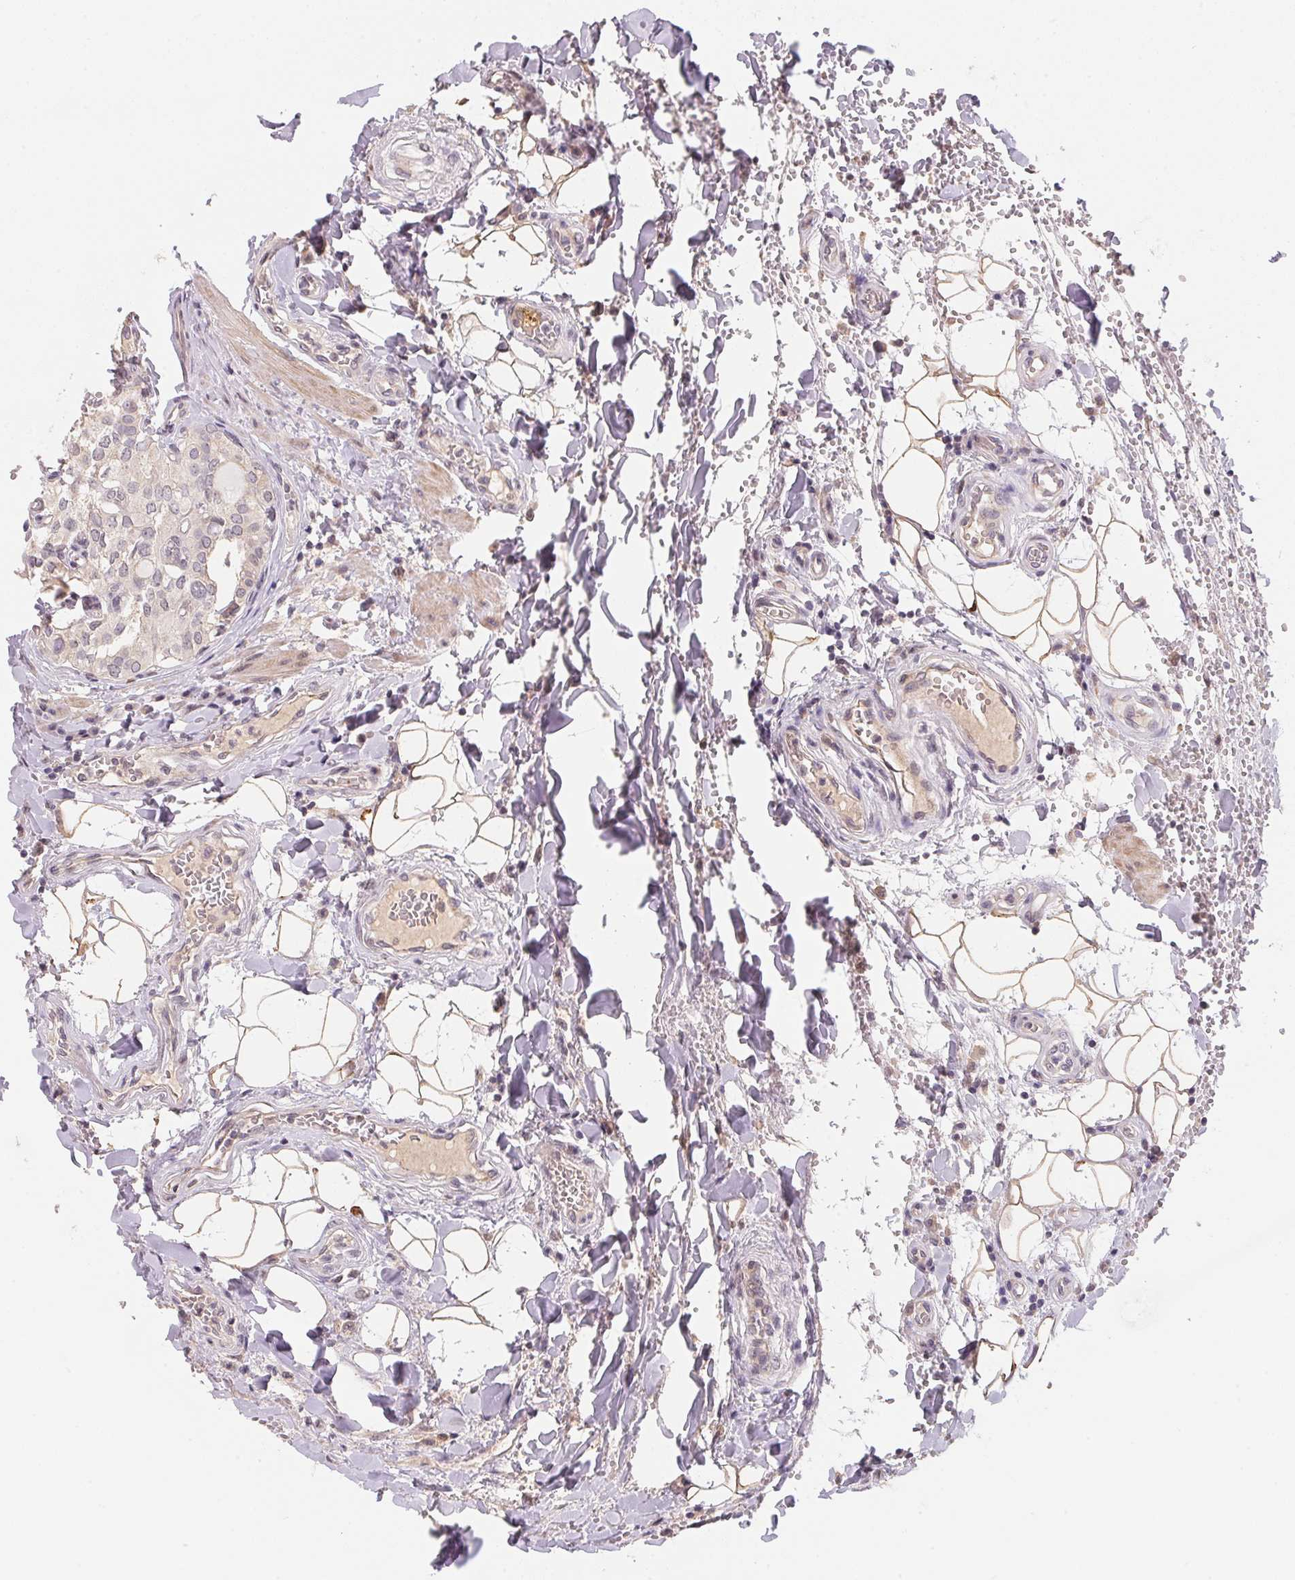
{"staining": {"intensity": "negative", "quantity": "none", "location": "none"}, "tissue": "thyroid cancer", "cell_type": "Tumor cells", "image_type": "cancer", "snomed": [{"axis": "morphology", "description": "Papillary adenocarcinoma, NOS"}, {"axis": "topography", "description": "Thyroid gland"}], "caption": "High power microscopy photomicrograph of an immunohistochemistry image of thyroid cancer (papillary adenocarcinoma), revealing no significant staining in tumor cells. (DAB immunohistochemistry with hematoxylin counter stain).", "gene": "KIFC1", "patient": {"sex": "male", "age": 20}}